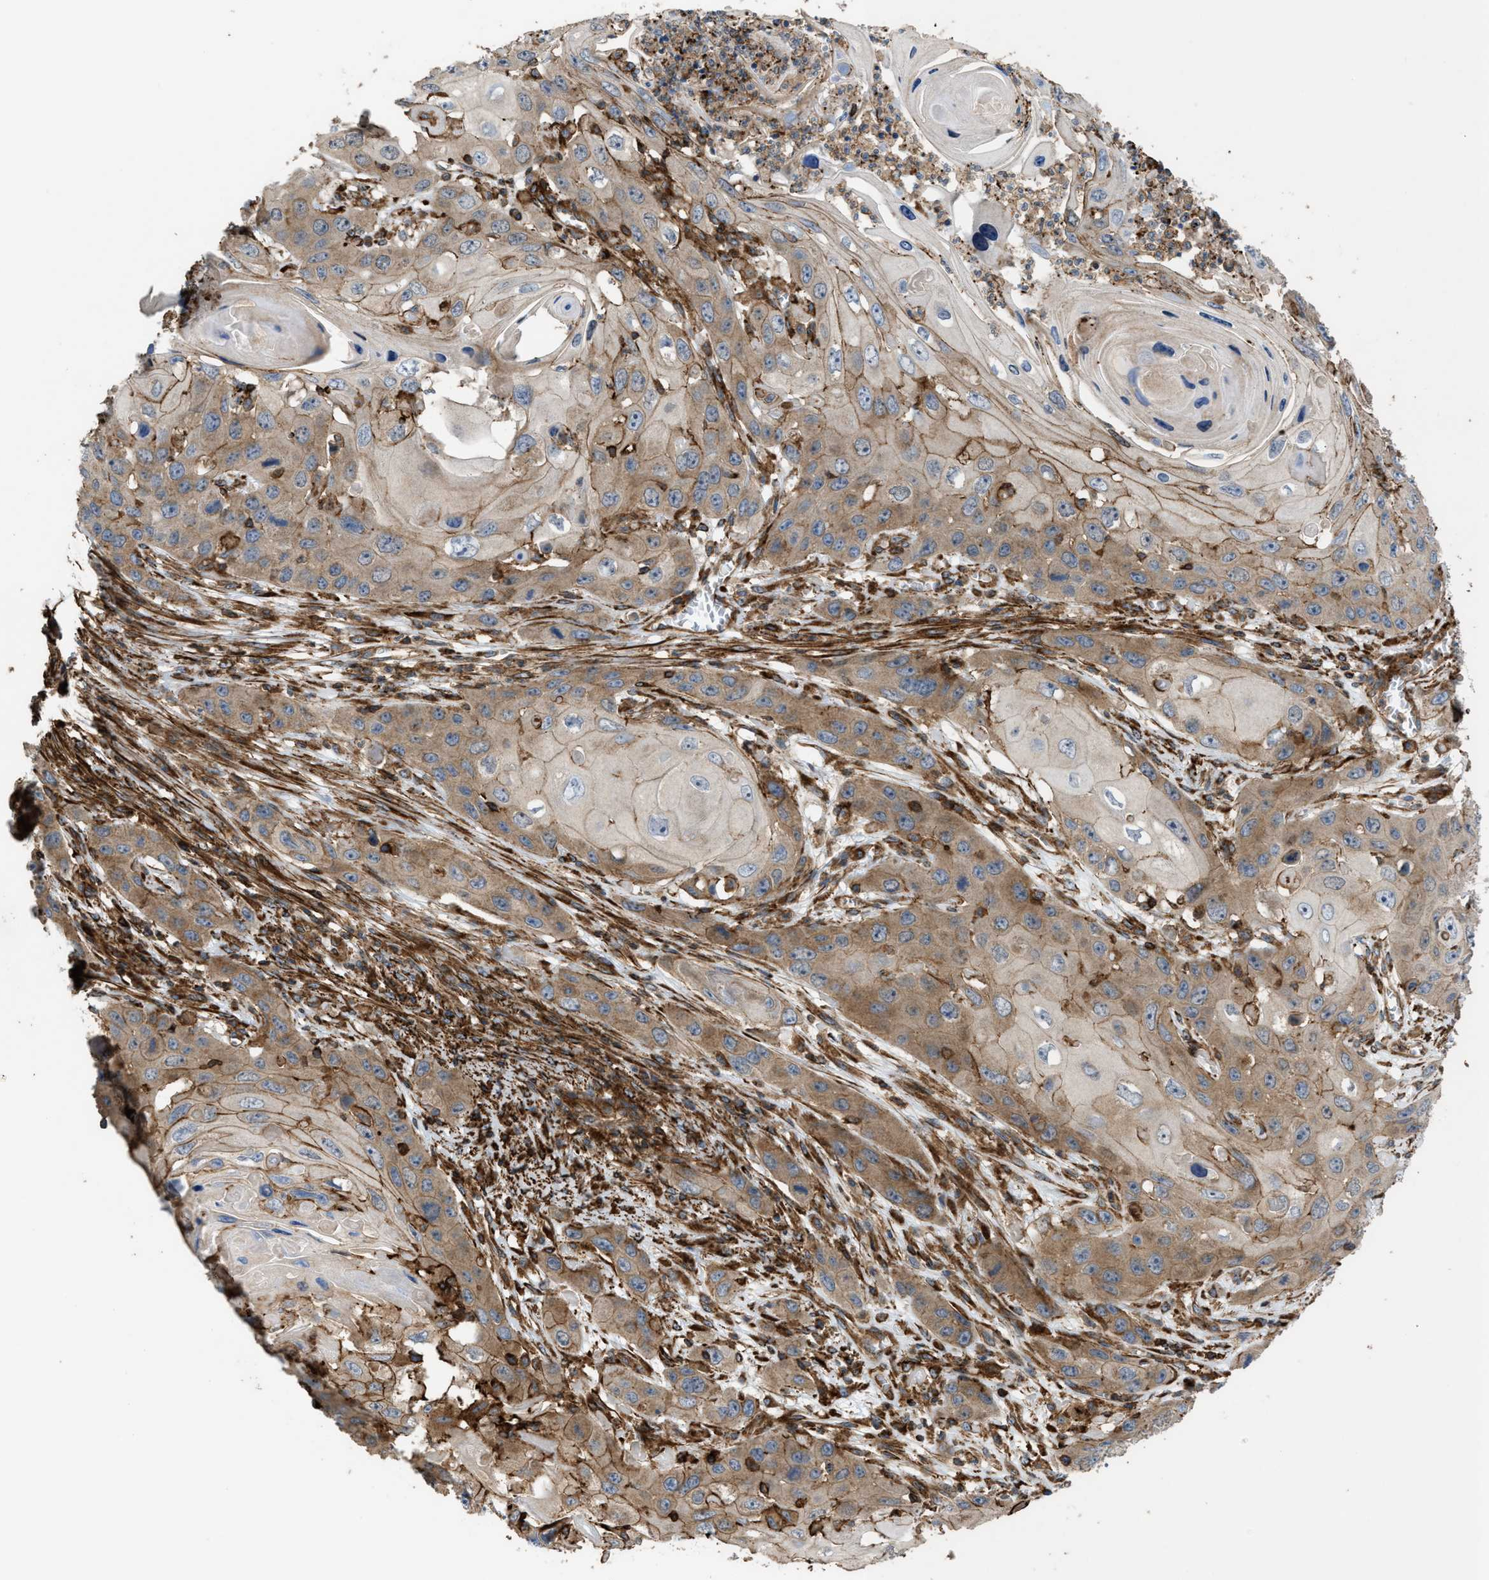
{"staining": {"intensity": "moderate", "quantity": ">75%", "location": "cytoplasmic/membranous"}, "tissue": "skin cancer", "cell_type": "Tumor cells", "image_type": "cancer", "snomed": [{"axis": "morphology", "description": "Squamous cell carcinoma, NOS"}, {"axis": "topography", "description": "Skin"}], "caption": "Protein positivity by immunohistochemistry demonstrates moderate cytoplasmic/membranous staining in about >75% of tumor cells in squamous cell carcinoma (skin).", "gene": "EGLN1", "patient": {"sex": "male", "age": 55}}